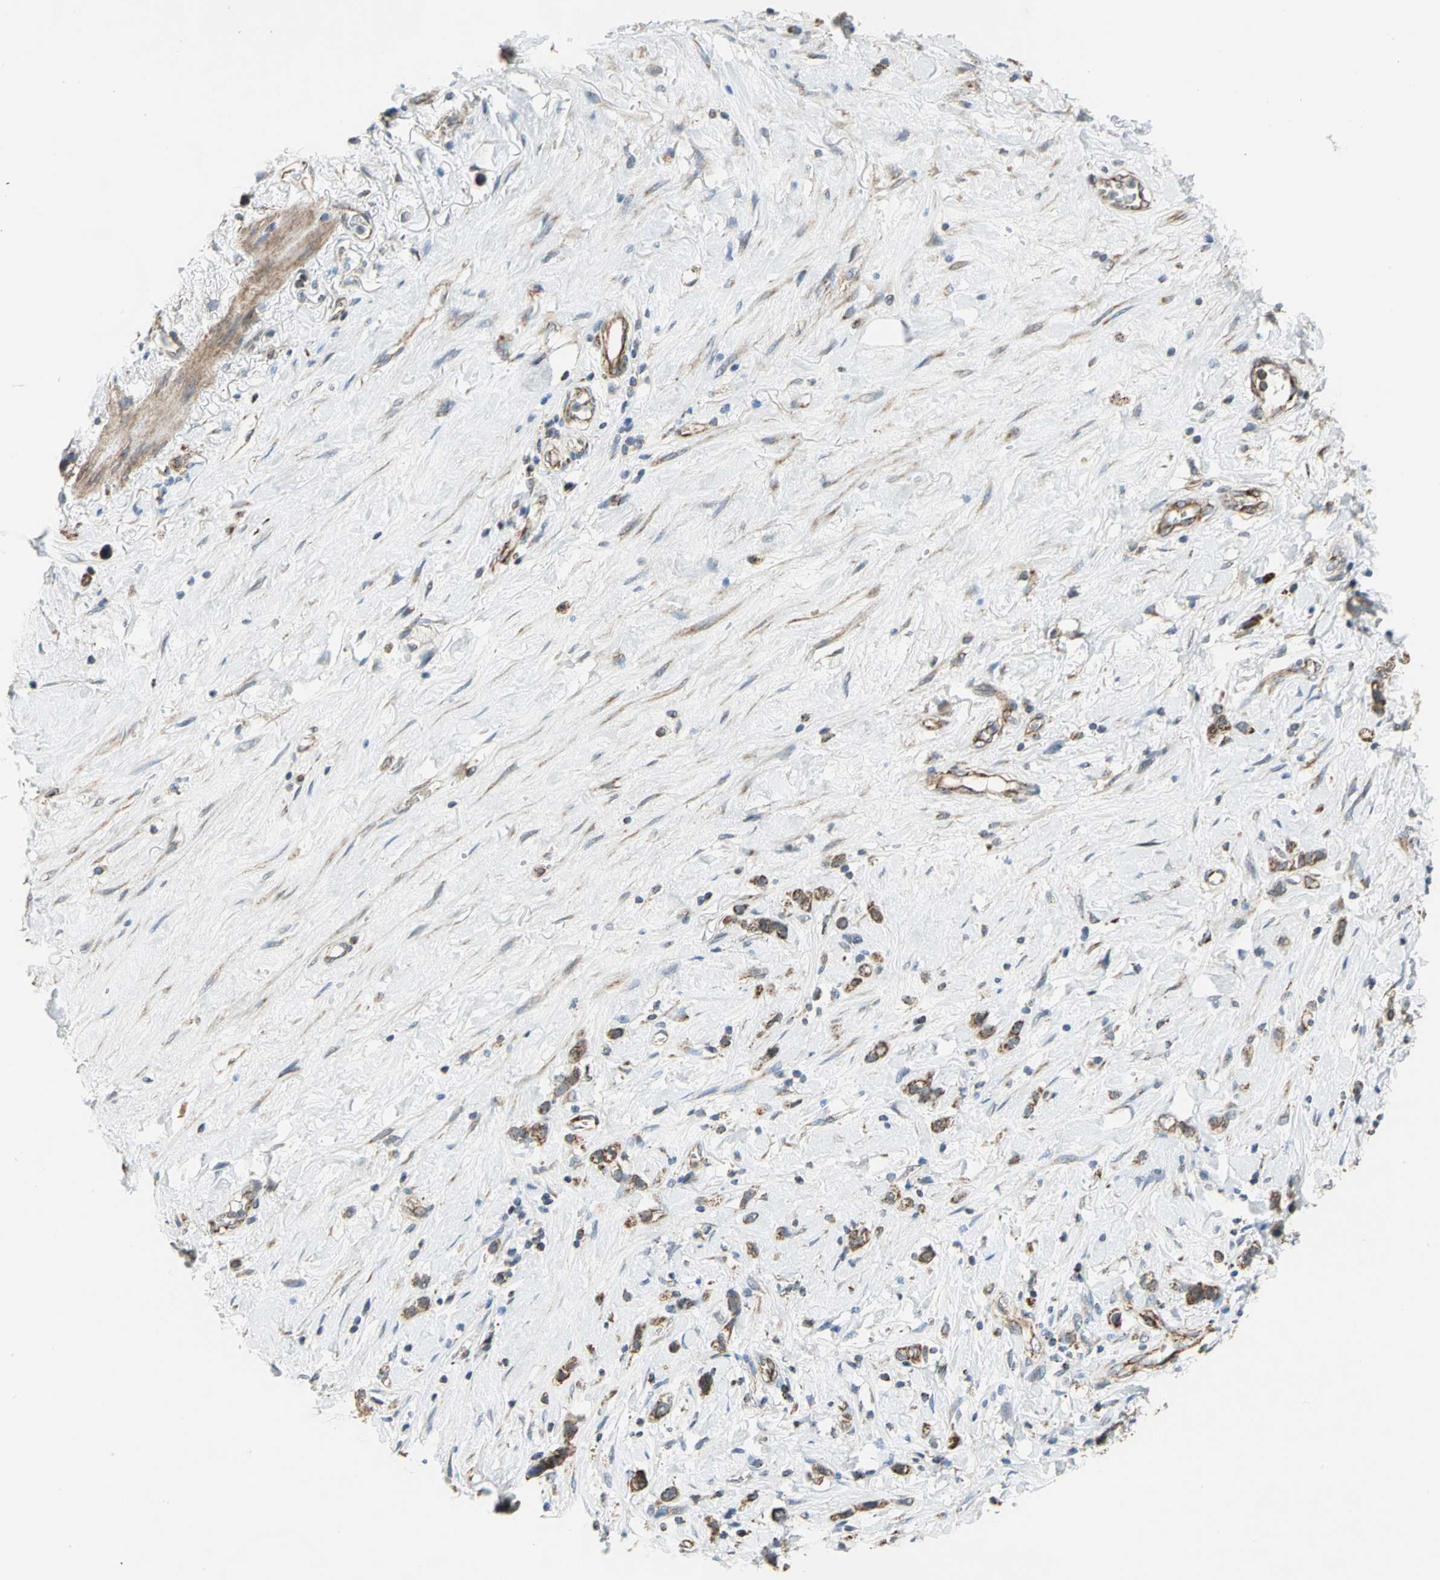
{"staining": {"intensity": "strong", "quantity": ">75%", "location": "cytoplasmic/membranous"}, "tissue": "stomach cancer", "cell_type": "Tumor cells", "image_type": "cancer", "snomed": [{"axis": "morphology", "description": "Normal tissue, NOS"}, {"axis": "morphology", "description": "Adenocarcinoma, NOS"}, {"axis": "morphology", "description": "Adenocarcinoma, High grade"}, {"axis": "topography", "description": "Stomach, upper"}, {"axis": "topography", "description": "Stomach"}], "caption": "Stomach cancer (adenocarcinoma) was stained to show a protein in brown. There is high levels of strong cytoplasmic/membranous expression in approximately >75% of tumor cells. The staining was performed using DAB, with brown indicating positive protein expression. Nuclei are stained blue with hematoxylin.", "gene": "MRPS22", "patient": {"sex": "female", "age": 65}}